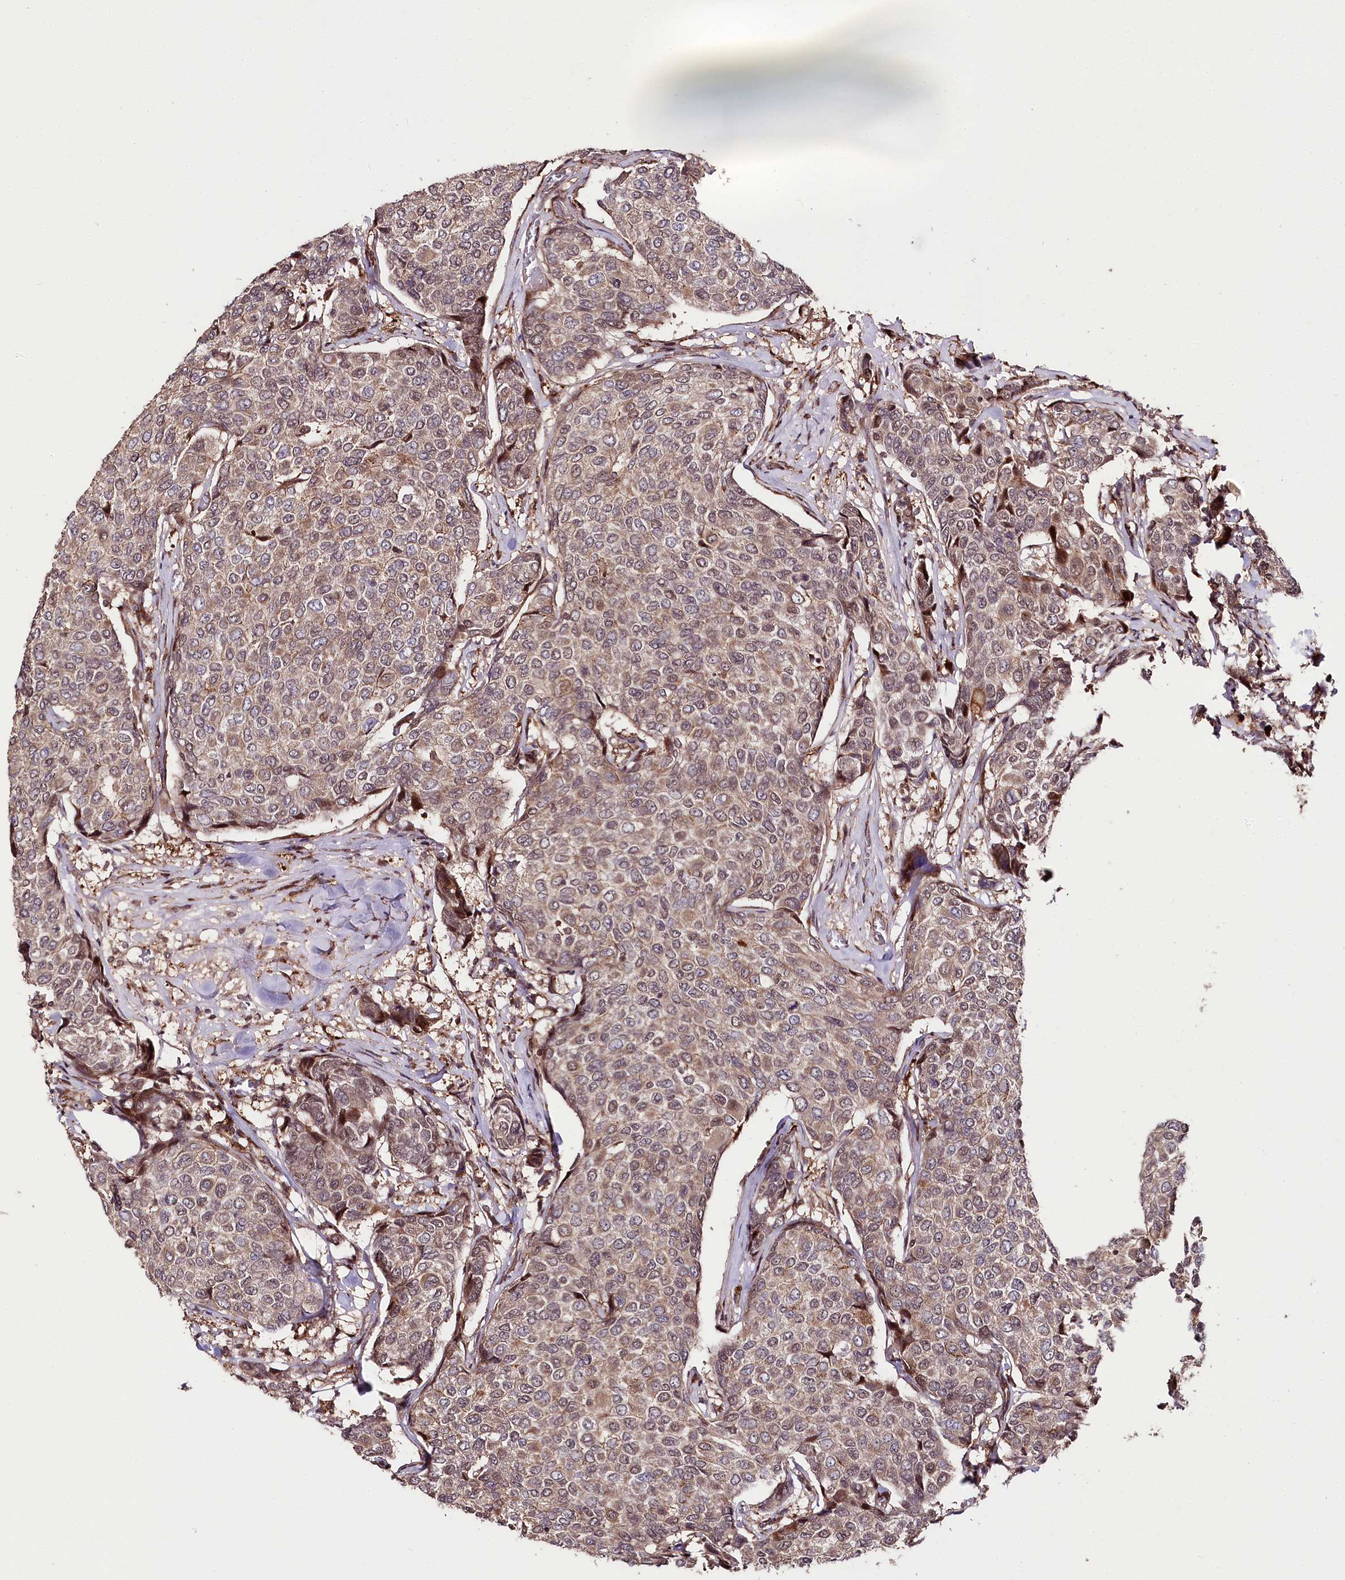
{"staining": {"intensity": "moderate", "quantity": "<25%", "location": "cytoplasmic/membranous"}, "tissue": "breast cancer", "cell_type": "Tumor cells", "image_type": "cancer", "snomed": [{"axis": "morphology", "description": "Duct carcinoma"}, {"axis": "topography", "description": "Breast"}], "caption": "A histopathology image of human infiltrating ductal carcinoma (breast) stained for a protein demonstrates moderate cytoplasmic/membranous brown staining in tumor cells.", "gene": "PHLDB1", "patient": {"sex": "female", "age": 55}}